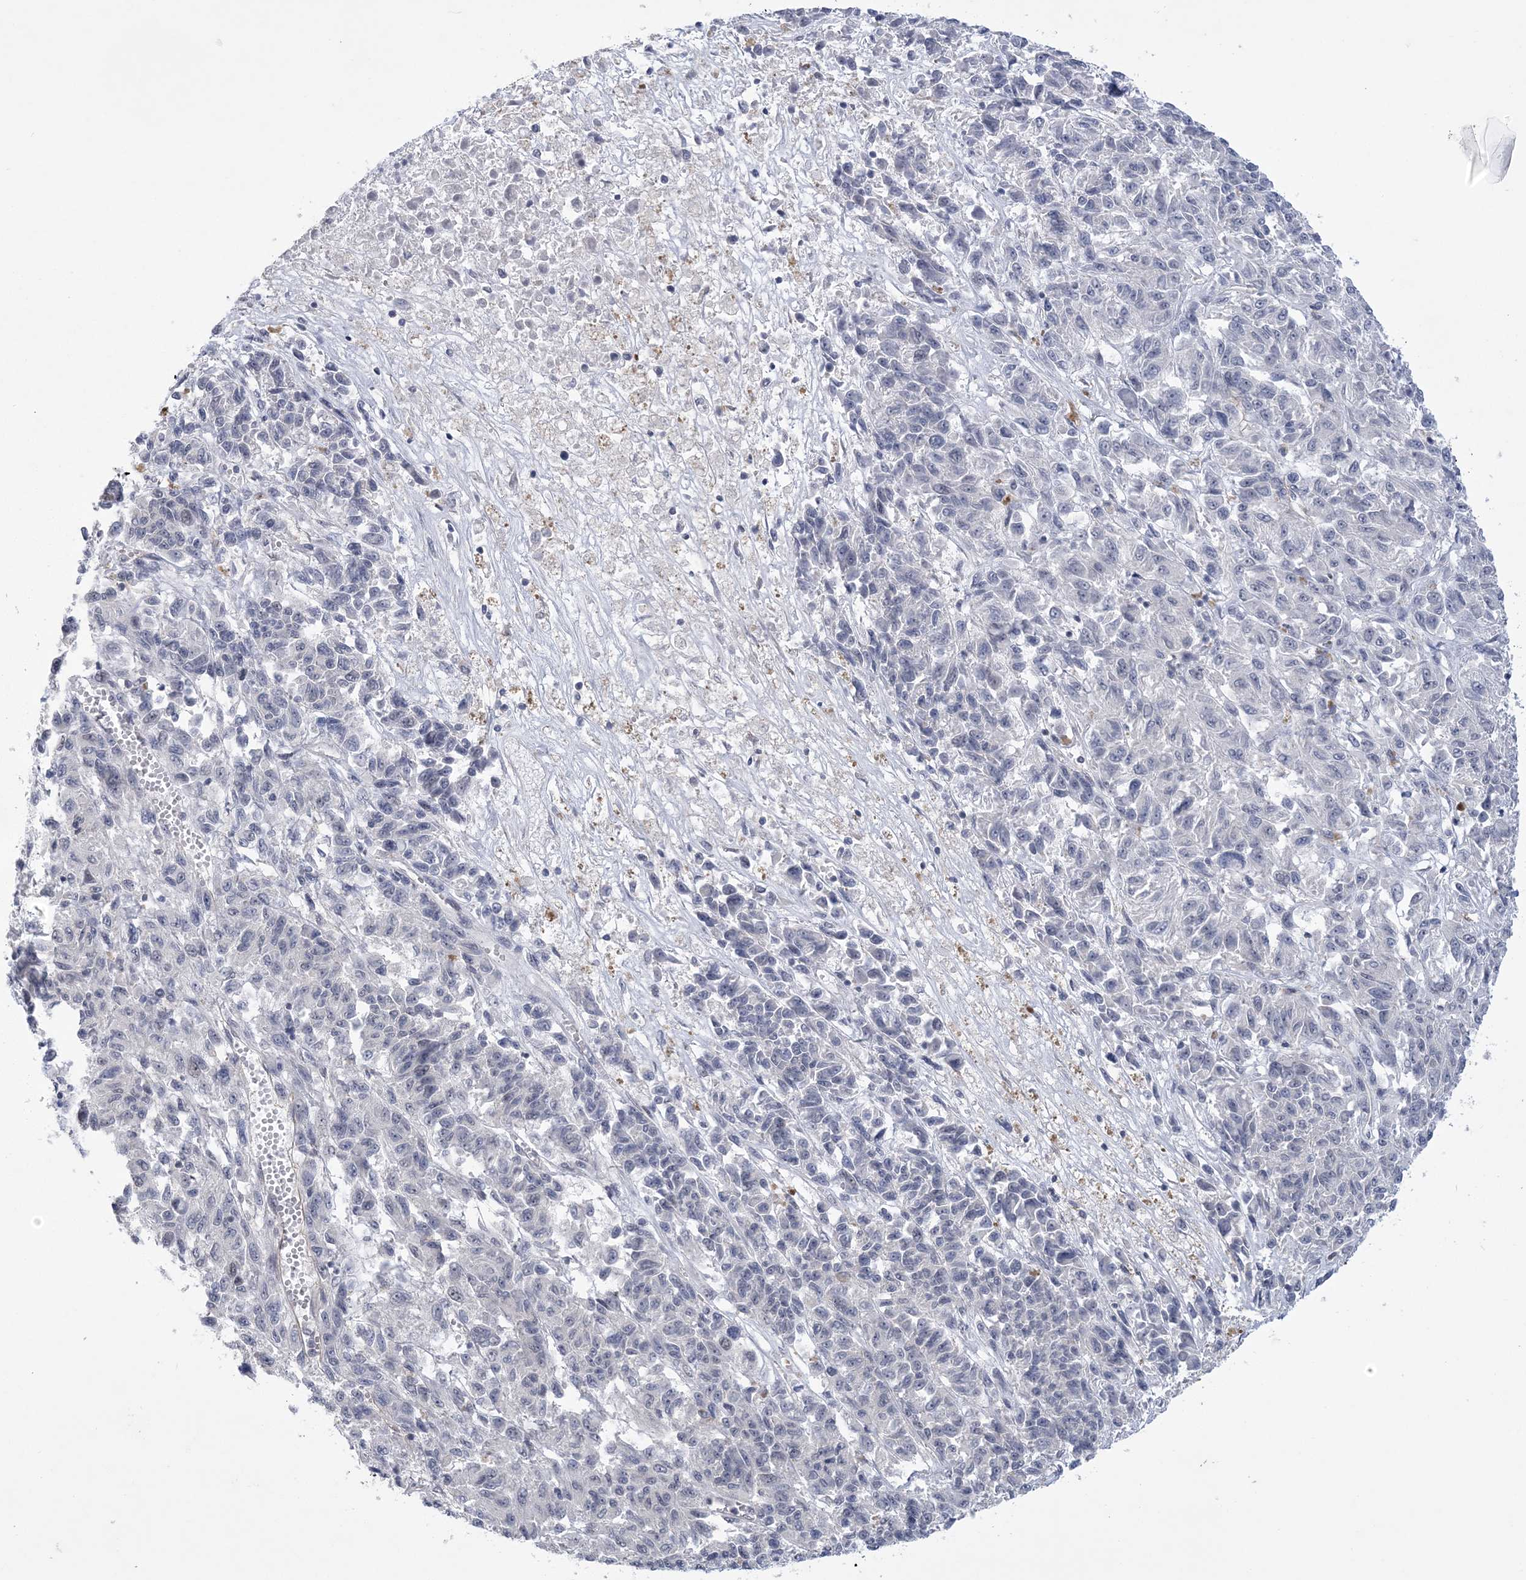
{"staining": {"intensity": "negative", "quantity": "none", "location": "none"}, "tissue": "melanoma", "cell_type": "Tumor cells", "image_type": "cancer", "snomed": [{"axis": "morphology", "description": "Malignant melanoma, Metastatic site"}, {"axis": "topography", "description": "Lung"}], "caption": "Tumor cells show no significant staining in malignant melanoma (metastatic site).", "gene": "HOMEZ", "patient": {"sex": "male", "age": 64}}